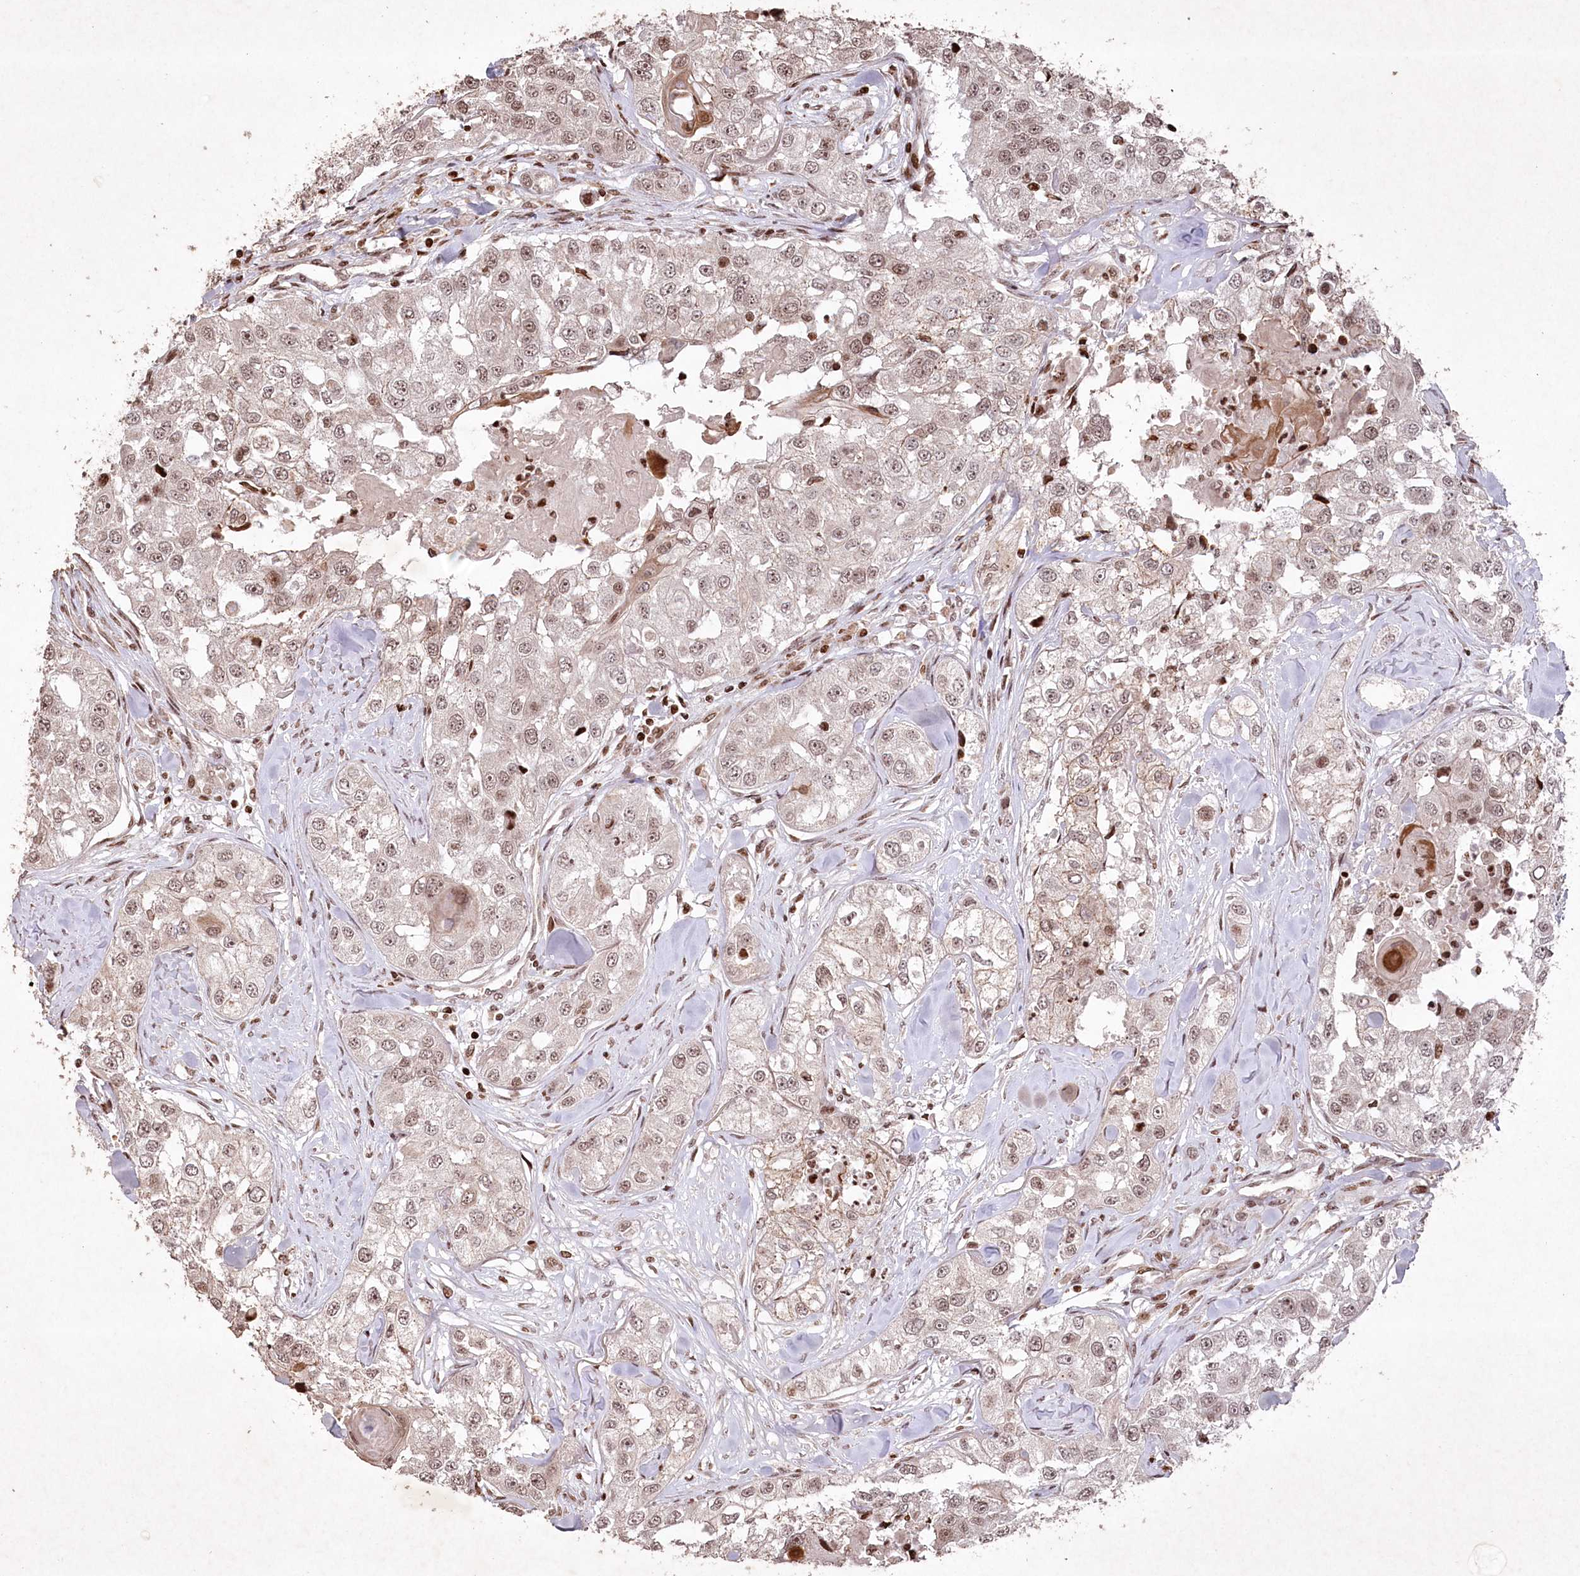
{"staining": {"intensity": "moderate", "quantity": "25%-75%", "location": "nuclear"}, "tissue": "head and neck cancer", "cell_type": "Tumor cells", "image_type": "cancer", "snomed": [{"axis": "morphology", "description": "Normal tissue, NOS"}, {"axis": "morphology", "description": "Squamous cell carcinoma, NOS"}, {"axis": "topography", "description": "Skeletal muscle"}, {"axis": "topography", "description": "Head-Neck"}], "caption": "Tumor cells show medium levels of moderate nuclear expression in about 25%-75% of cells in head and neck cancer (squamous cell carcinoma).", "gene": "CCSER2", "patient": {"sex": "male", "age": 51}}